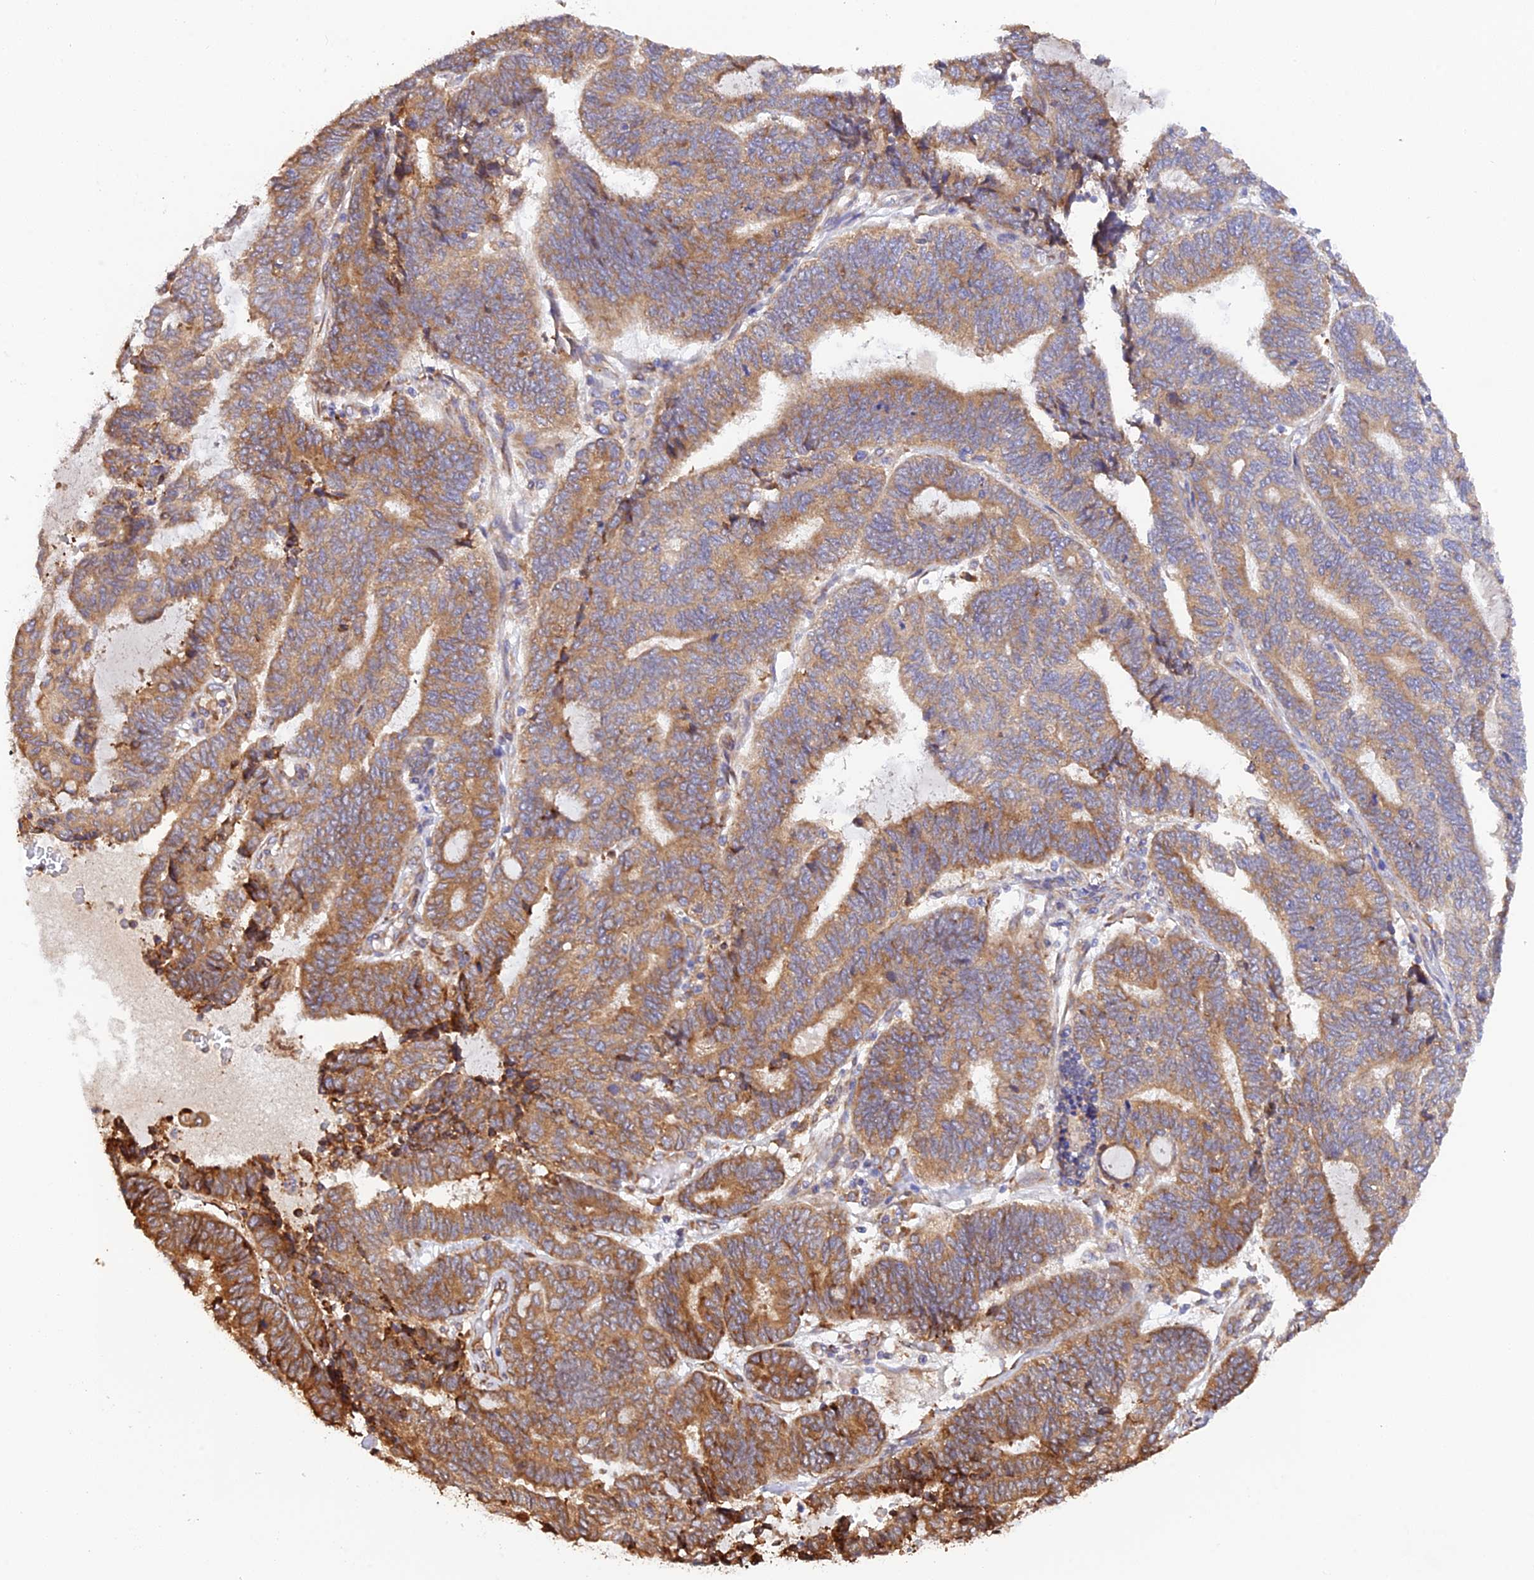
{"staining": {"intensity": "moderate", "quantity": ">75%", "location": "cytoplasmic/membranous"}, "tissue": "endometrial cancer", "cell_type": "Tumor cells", "image_type": "cancer", "snomed": [{"axis": "morphology", "description": "Adenocarcinoma, NOS"}, {"axis": "topography", "description": "Uterus"}, {"axis": "topography", "description": "Endometrium"}], "caption": "Adenocarcinoma (endometrial) stained with a brown dye reveals moderate cytoplasmic/membranous positive staining in approximately >75% of tumor cells.", "gene": "RPL5", "patient": {"sex": "female", "age": 70}}